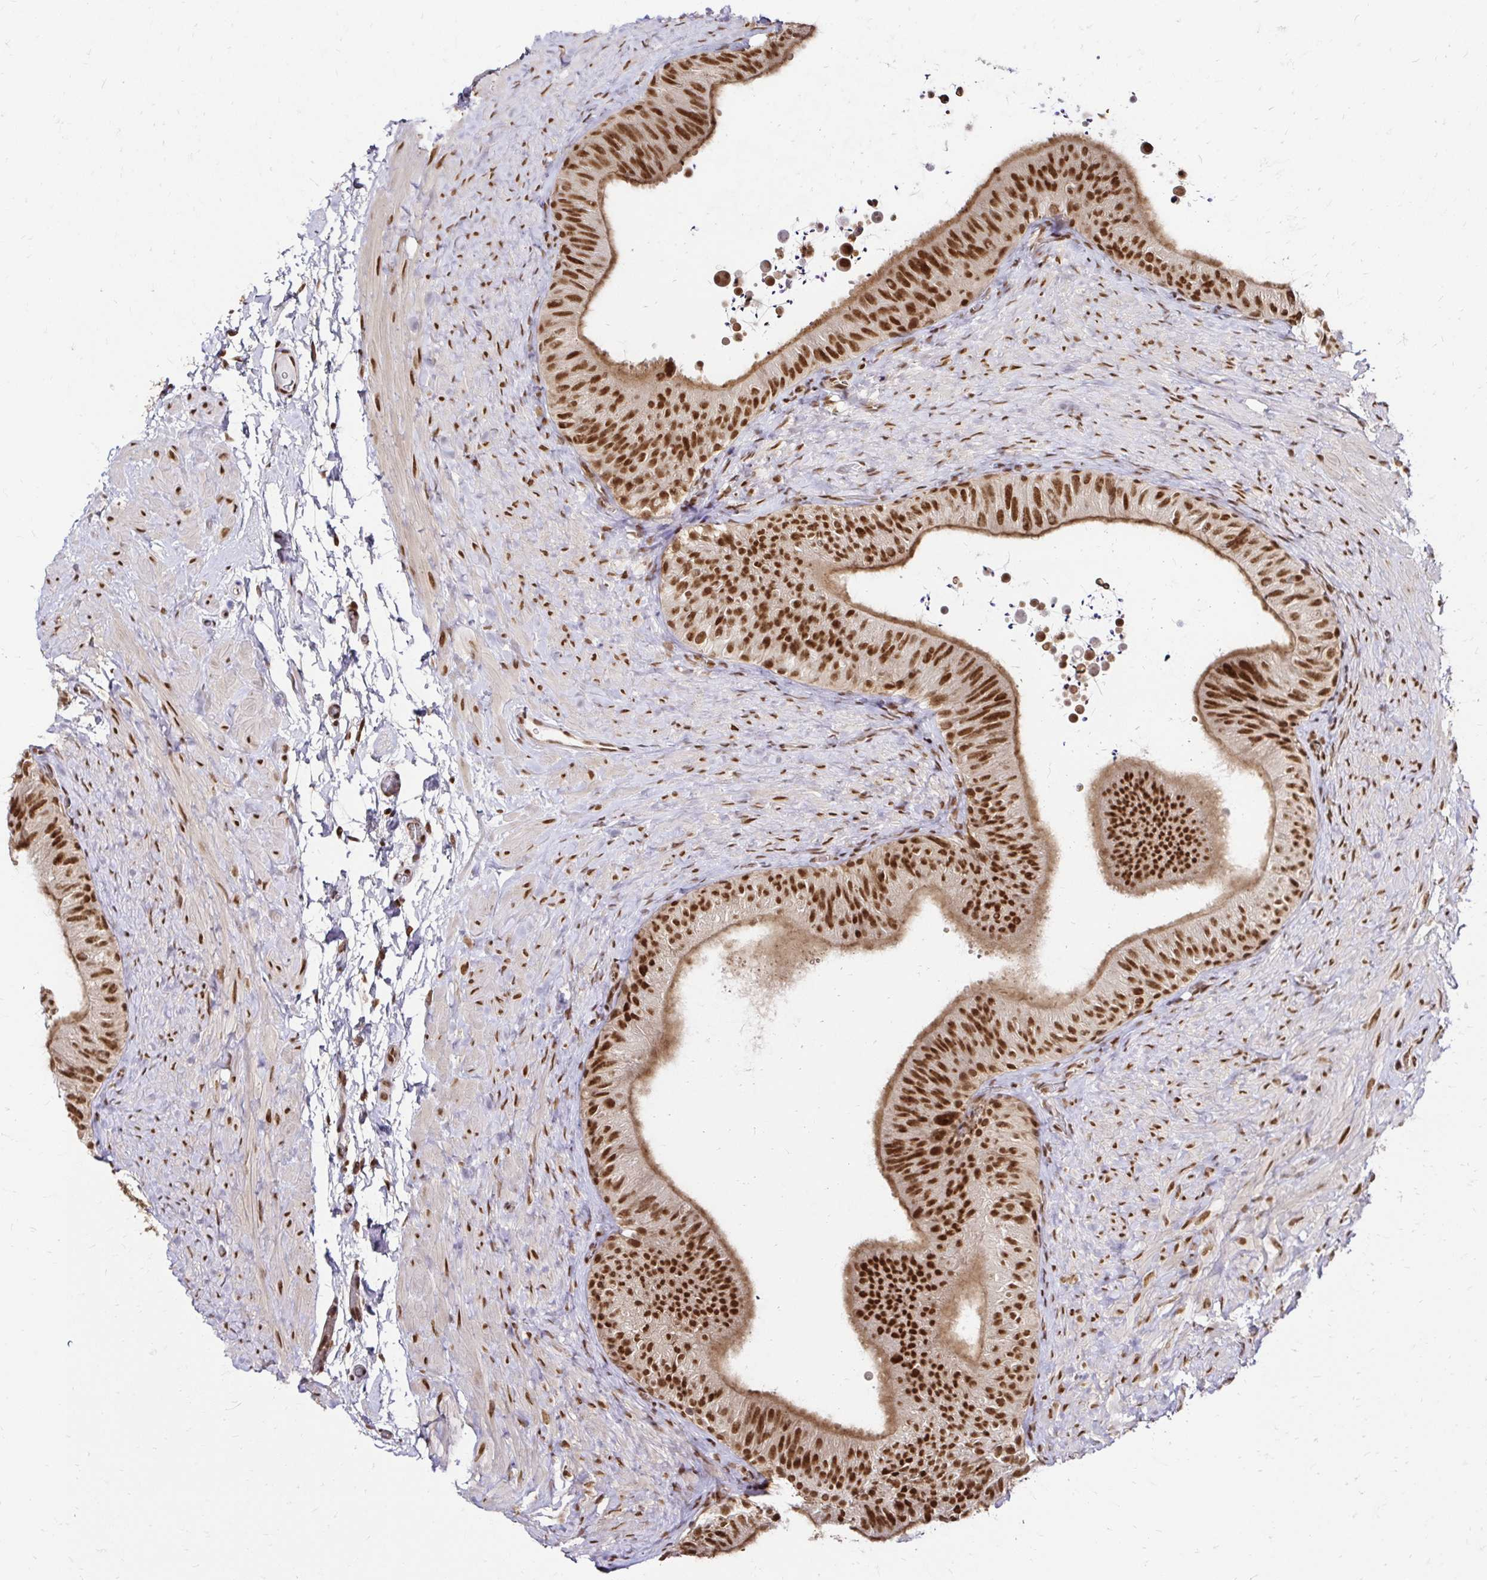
{"staining": {"intensity": "strong", "quantity": ">75%", "location": "cytoplasmic/membranous,nuclear"}, "tissue": "epididymis", "cell_type": "Glandular cells", "image_type": "normal", "snomed": [{"axis": "morphology", "description": "Normal tissue, NOS"}, {"axis": "topography", "description": "Epididymis, spermatic cord, NOS"}, {"axis": "topography", "description": "Epididymis"}], "caption": "This photomicrograph displays immunohistochemistry (IHC) staining of benign epididymis, with high strong cytoplasmic/membranous,nuclear expression in about >75% of glandular cells.", "gene": "GLYR1", "patient": {"sex": "male", "age": 31}}